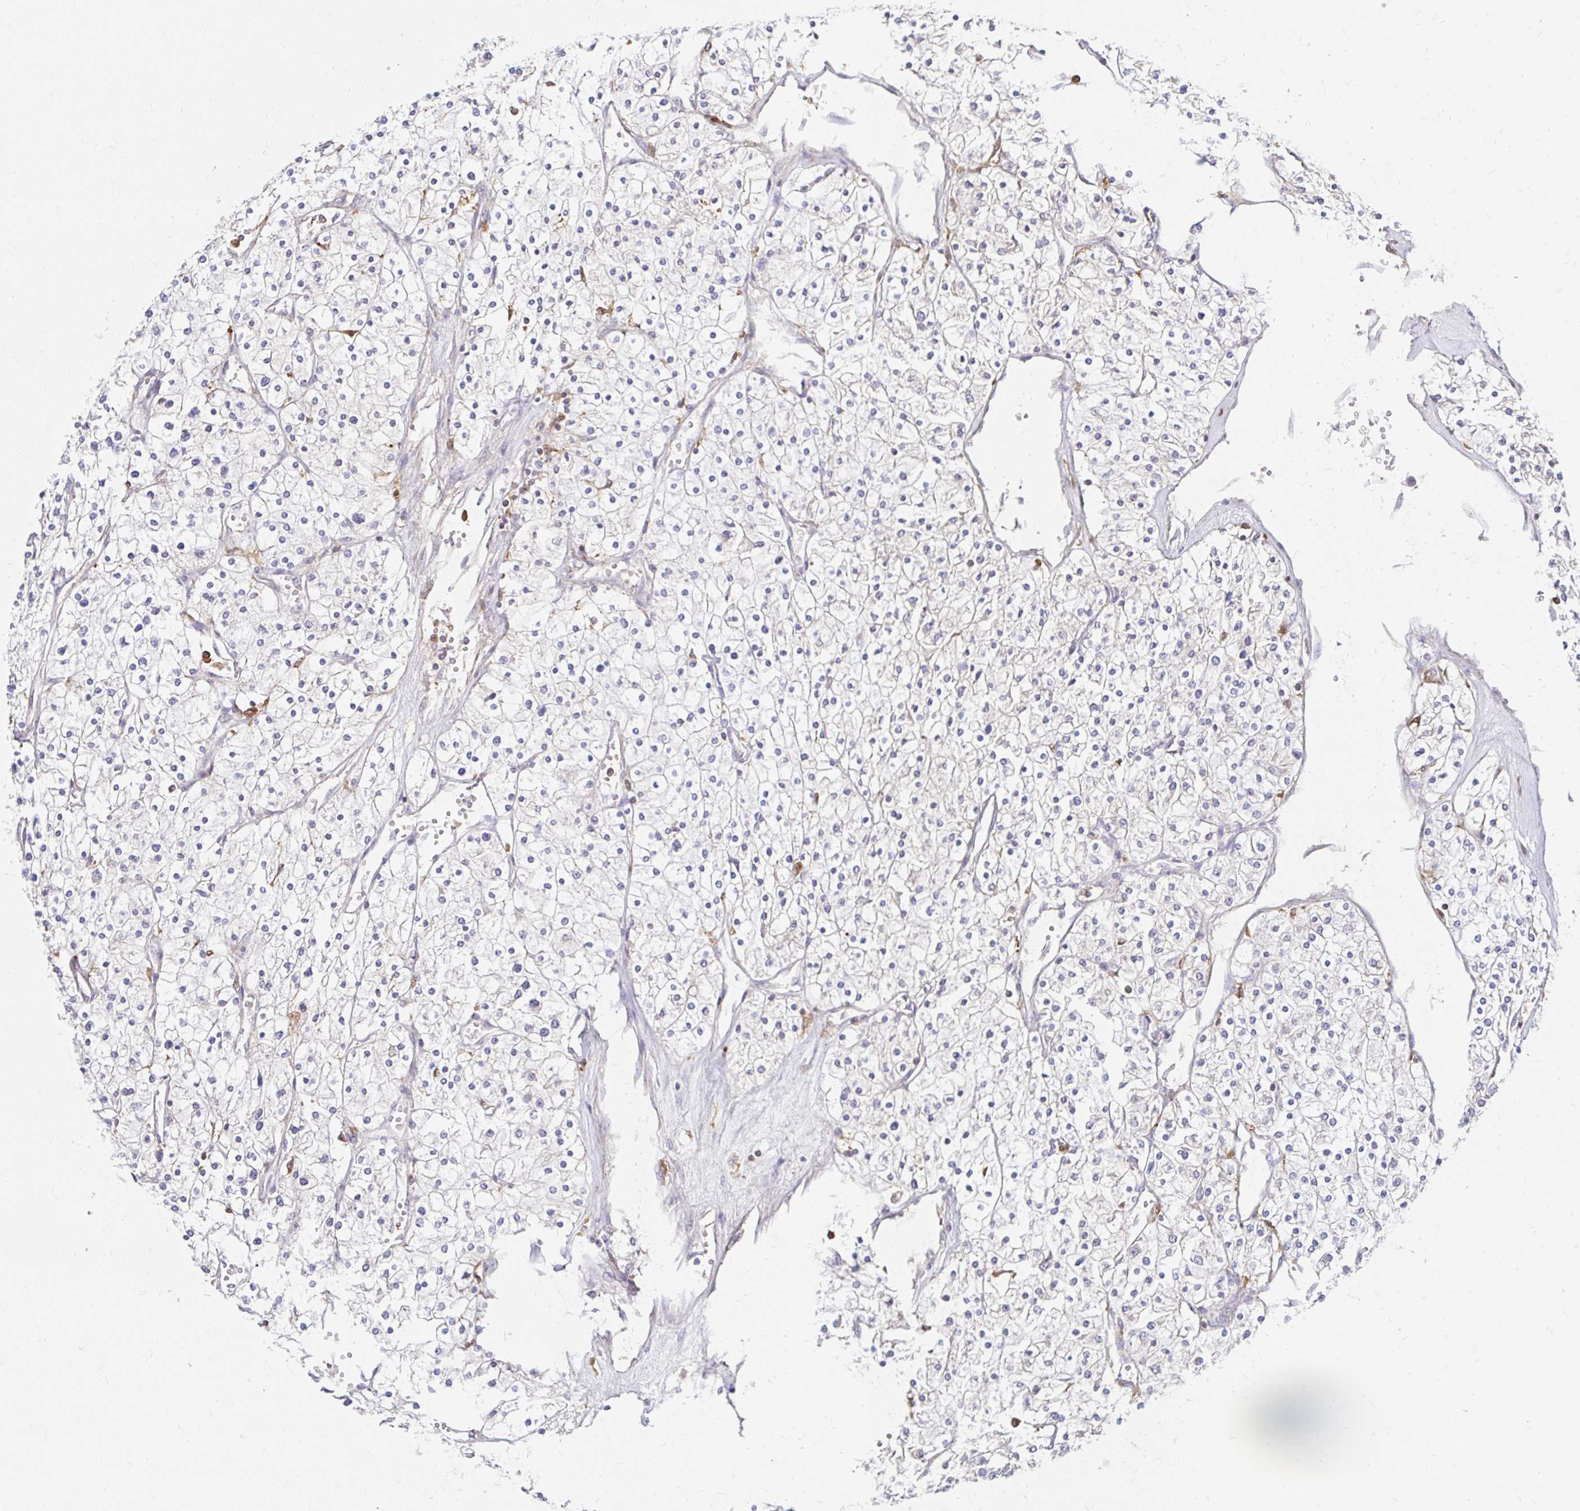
{"staining": {"intensity": "negative", "quantity": "none", "location": "none"}, "tissue": "renal cancer", "cell_type": "Tumor cells", "image_type": "cancer", "snomed": [{"axis": "morphology", "description": "Adenocarcinoma, NOS"}, {"axis": "topography", "description": "Kidney"}], "caption": "DAB (3,3'-diaminobenzidine) immunohistochemical staining of renal cancer demonstrates no significant staining in tumor cells.", "gene": "PYCARD", "patient": {"sex": "male", "age": 80}}